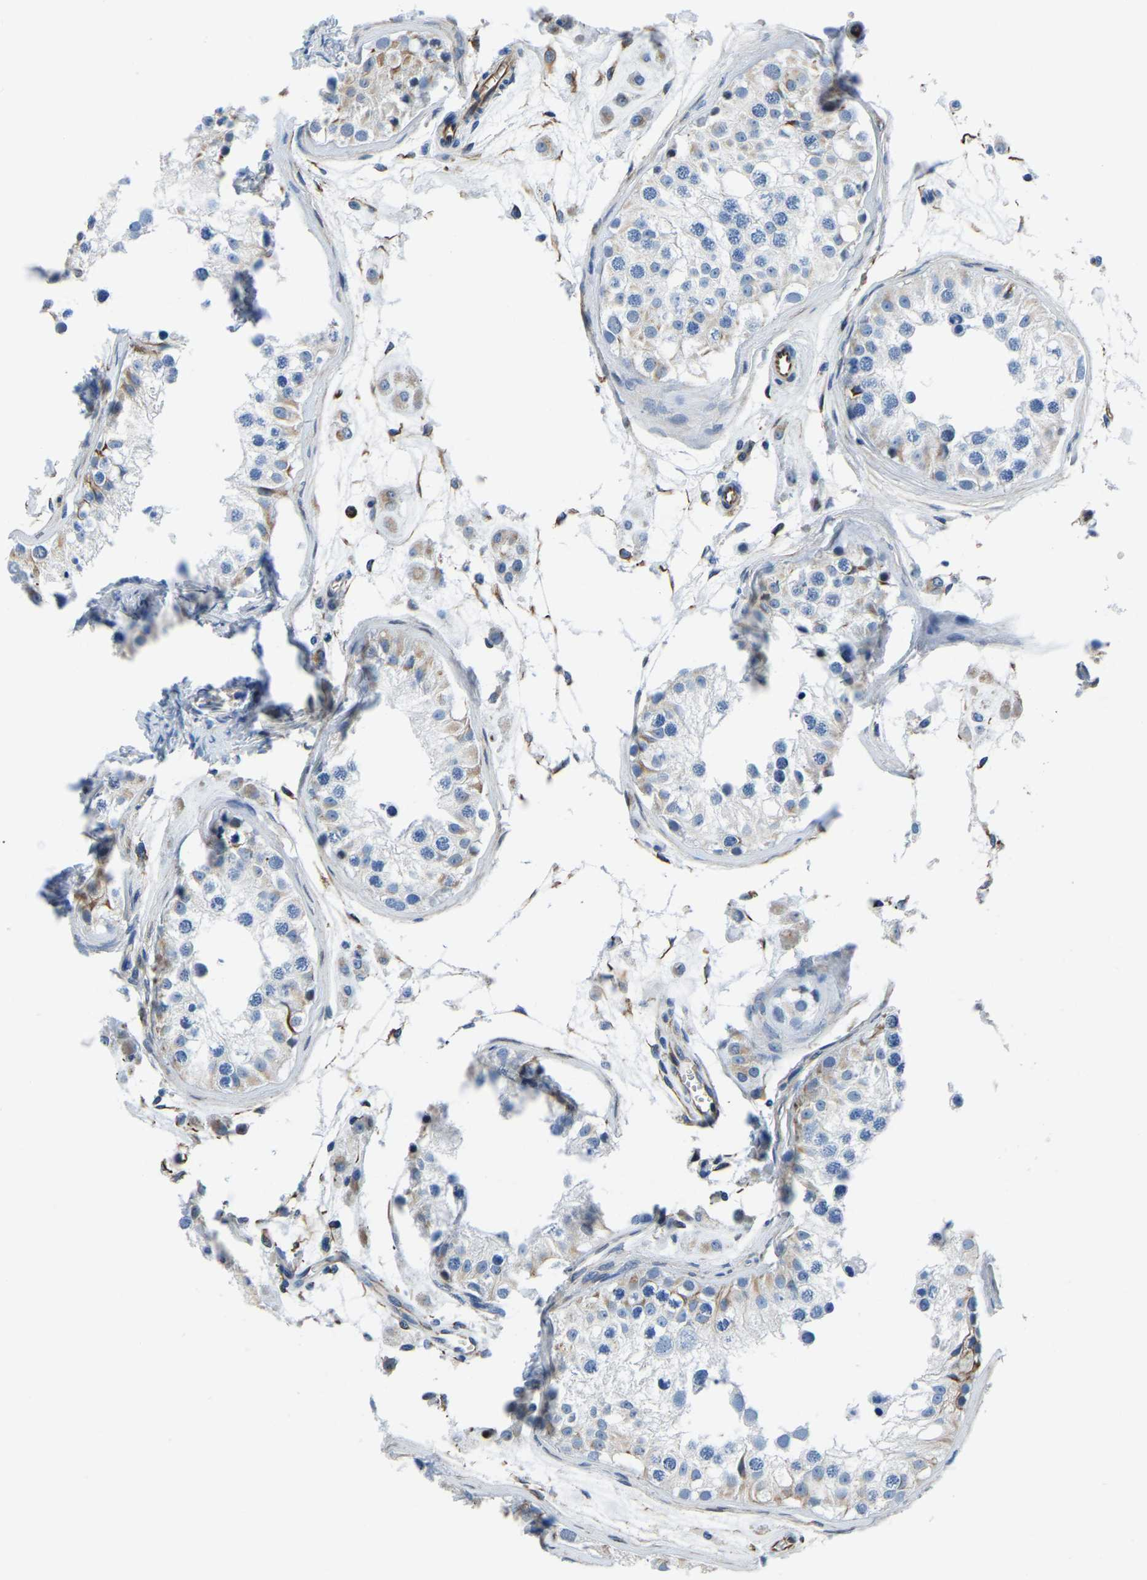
{"staining": {"intensity": "weak", "quantity": "<25%", "location": "cytoplasmic/membranous"}, "tissue": "testis", "cell_type": "Cells in seminiferous ducts", "image_type": "normal", "snomed": [{"axis": "morphology", "description": "Normal tissue, NOS"}, {"axis": "morphology", "description": "Adenocarcinoma, metastatic, NOS"}, {"axis": "topography", "description": "Testis"}], "caption": "Protein analysis of benign testis exhibits no significant expression in cells in seminiferous ducts.", "gene": "MS4A3", "patient": {"sex": "male", "age": 26}}